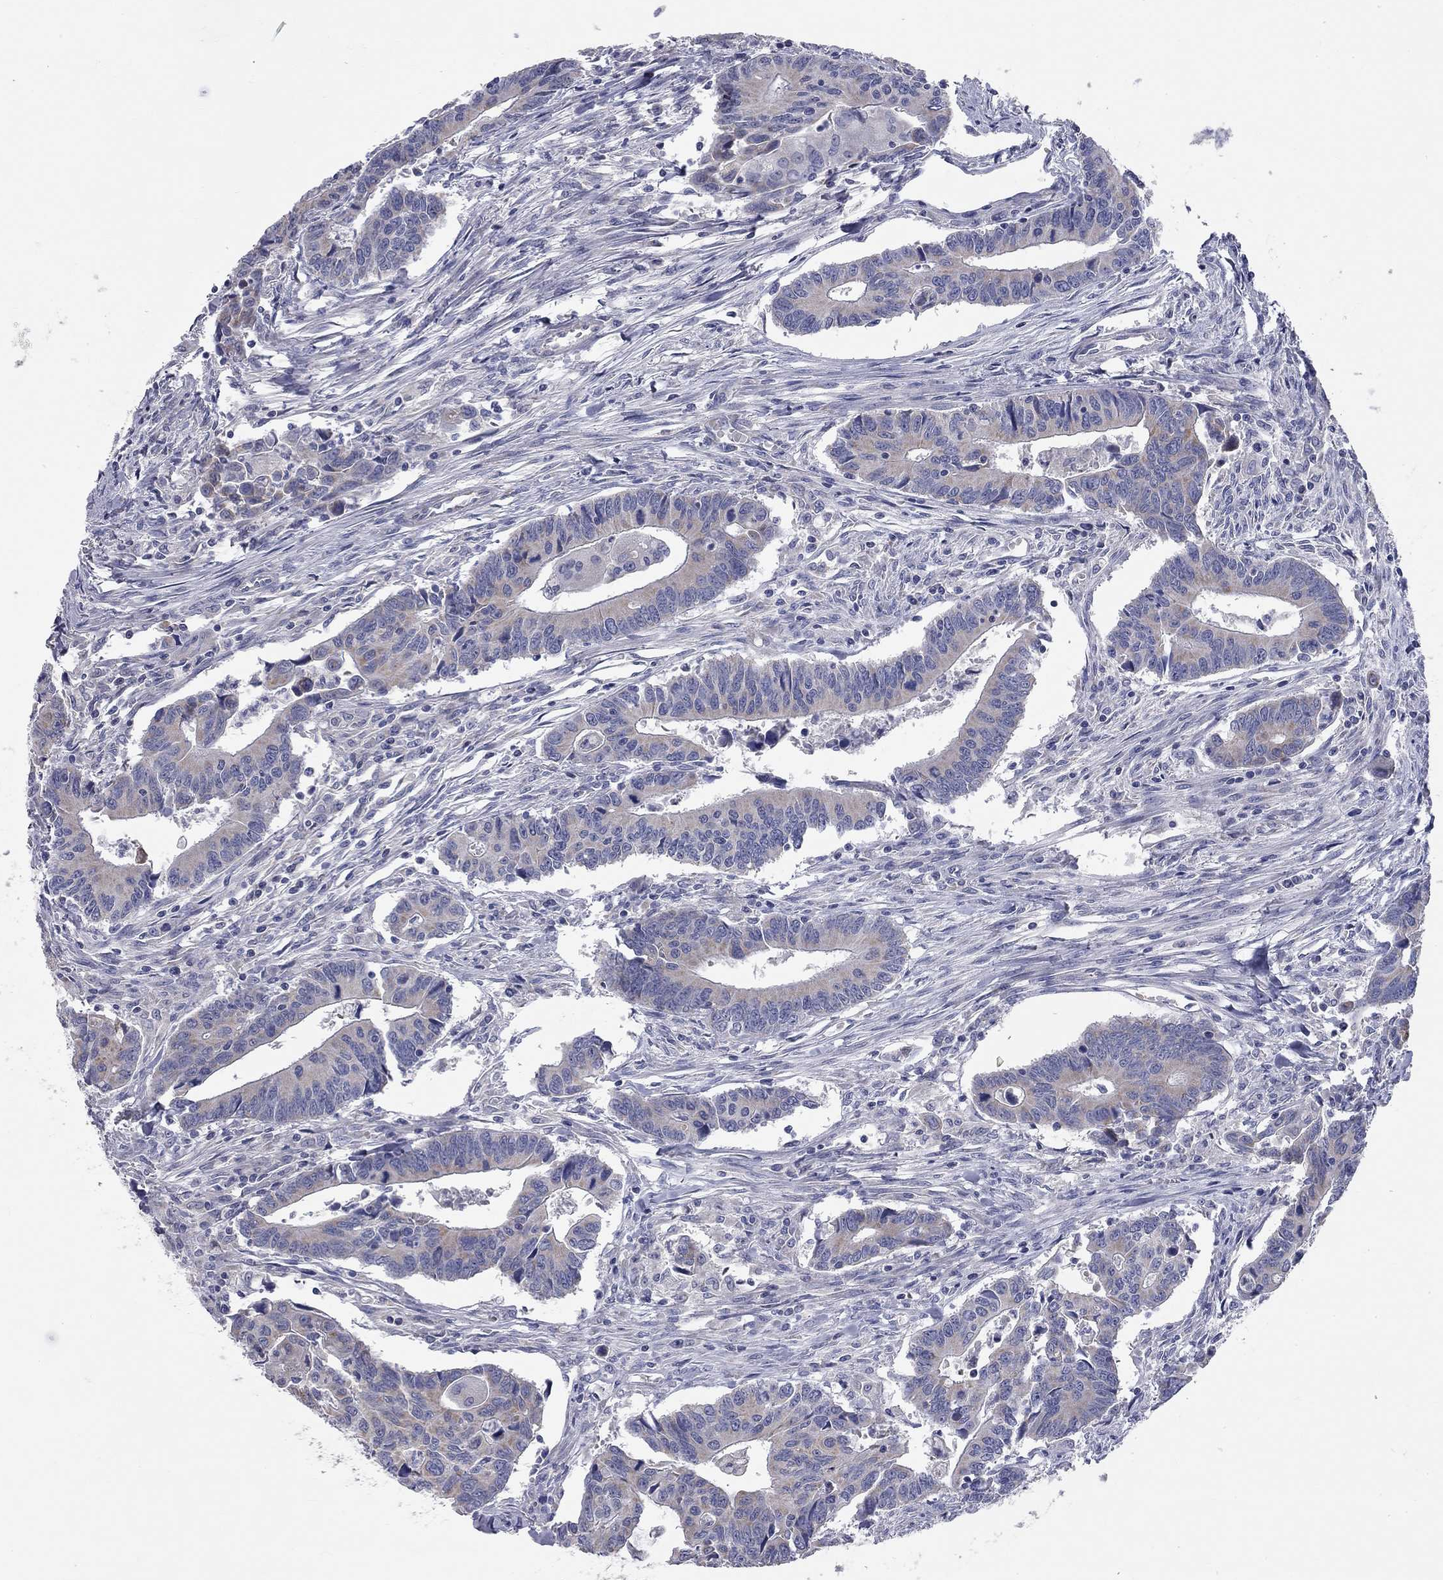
{"staining": {"intensity": "negative", "quantity": "none", "location": "none"}, "tissue": "colorectal cancer", "cell_type": "Tumor cells", "image_type": "cancer", "snomed": [{"axis": "morphology", "description": "Adenocarcinoma, NOS"}, {"axis": "topography", "description": "Rectum"}], "caption": "The image reveals no significant expression in tumor cells of colorectal cancer.", "gene": "CFAP161", "patient": {"sex": "male", "age": 67}}